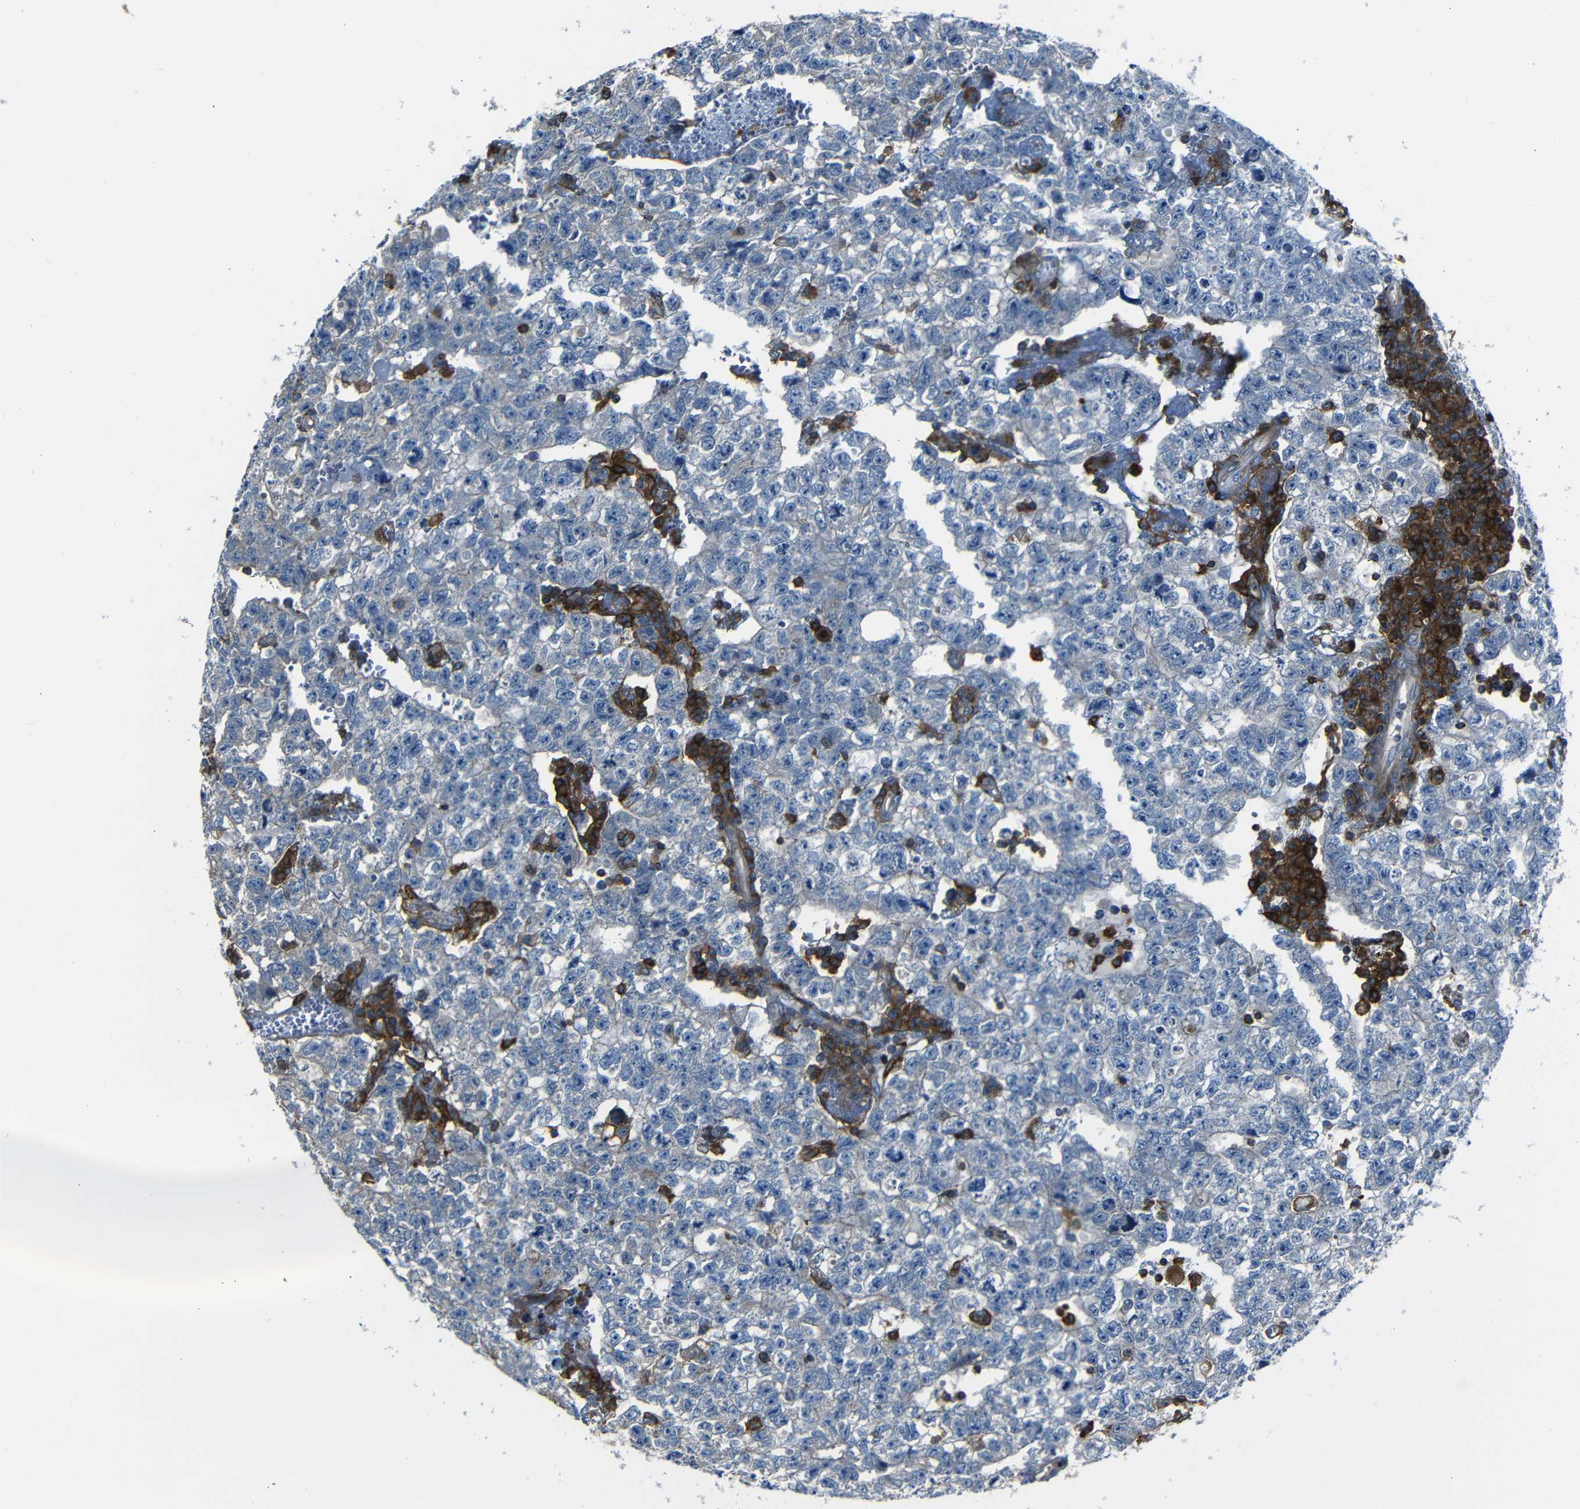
{"staining": {"intensity": "negative", "quantity": "none", "location": "none"}, "tissue": "testis cancer", "cell_type": "Tumor cells", "image_type": "cancer", "snomed": [{"axis": "morphology", "description": "Seminoma, NOS"}, {"axis": "morphology", "description": "Carcinoma, Embryonal, NOS"}, {"axis": "topography", "description": "Testis"}], "caption": "A photomicrograph of embryonal carcinoma (testis) stained for a protein exhibits no brown staining in tumor cells. (Brightfield microscopy of DAB (3,3'-diaminobenzidine) immunohistochemistry (IHC) at high magnification).", "gene": "ADGRE5", "patient": {"sex": "male", "age": 38}}